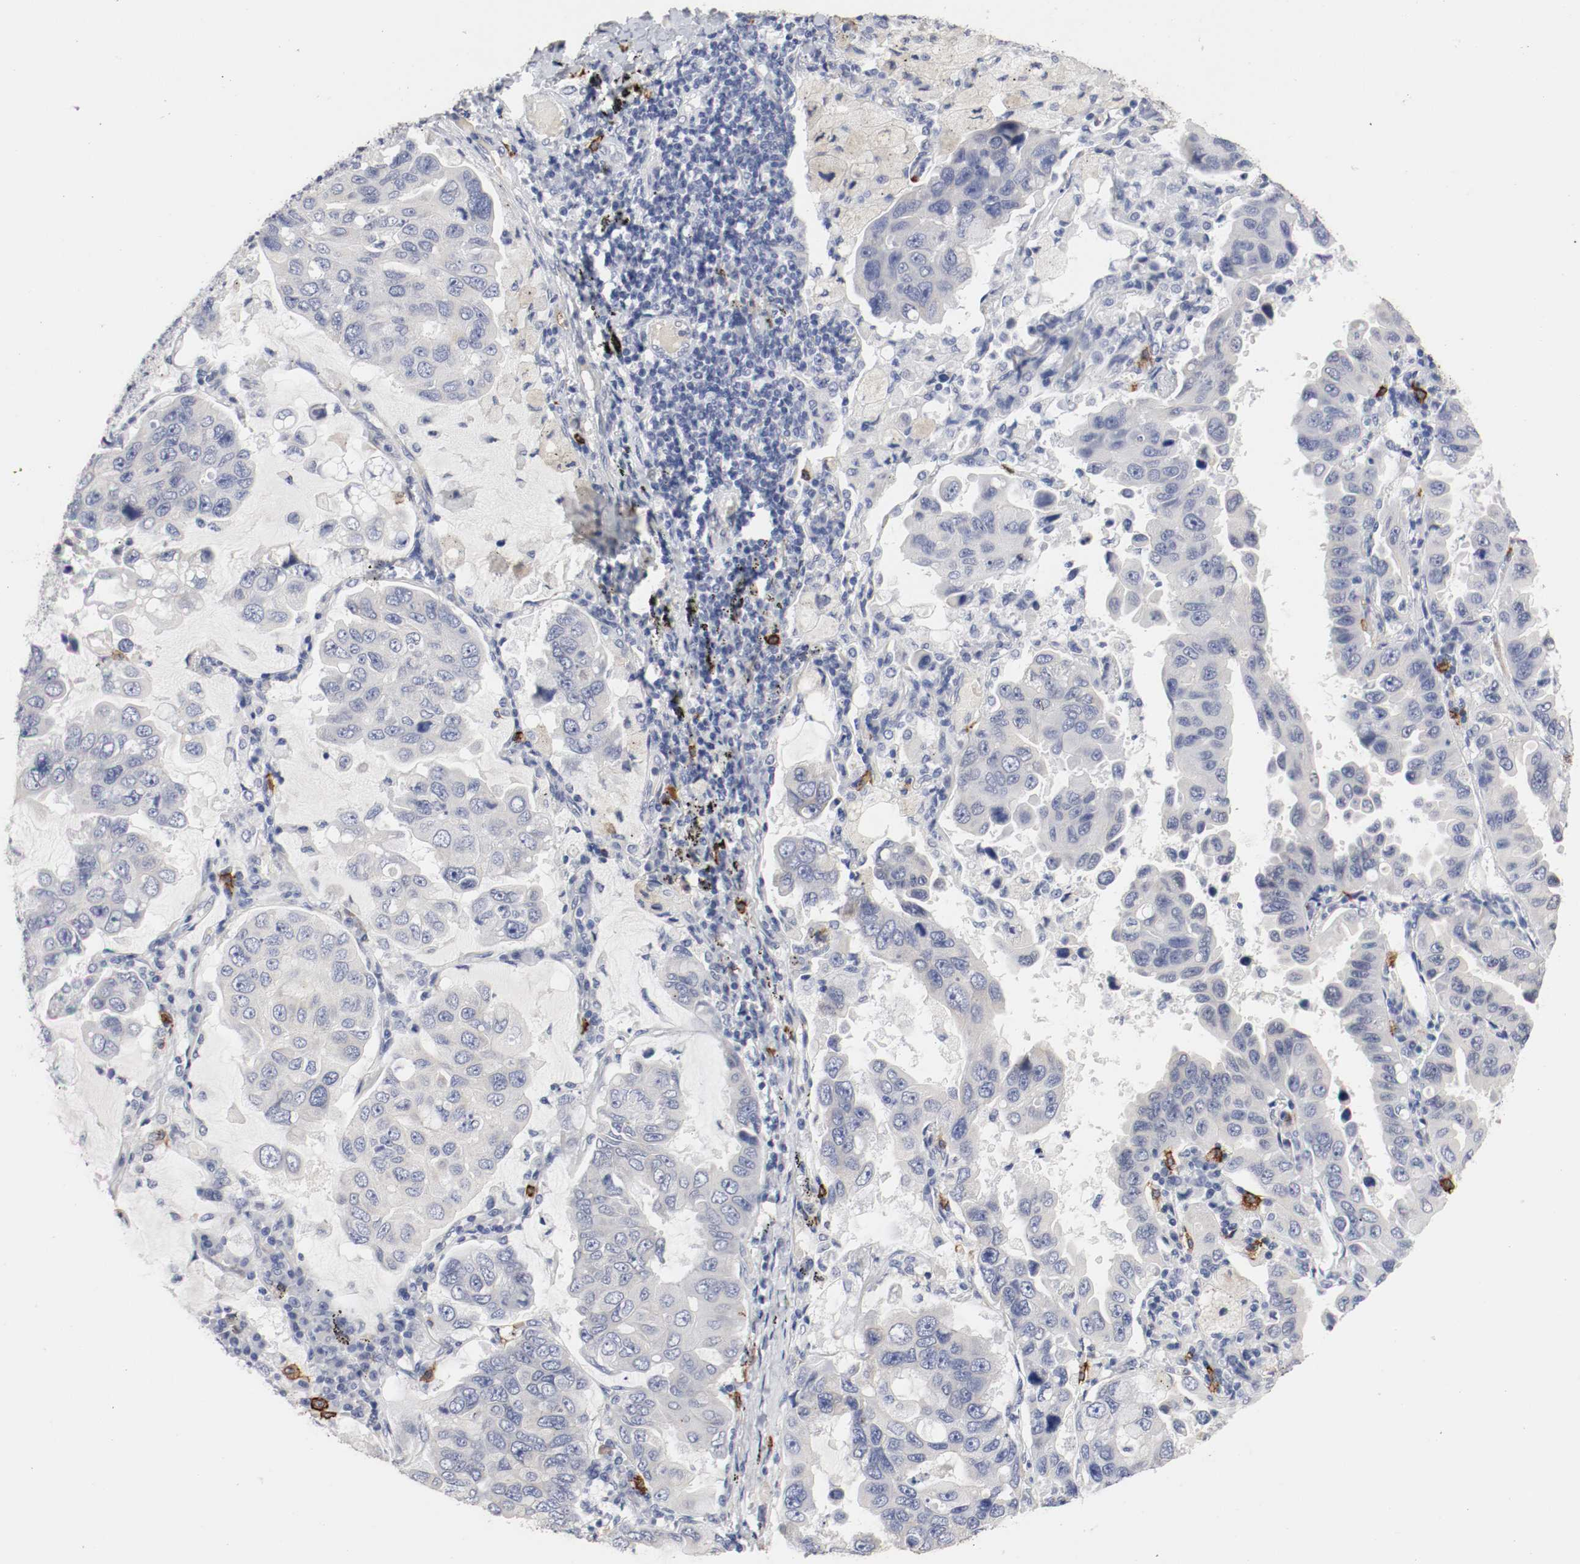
{"staining": {"intensity": "negative", "quantity": "none", "location": "none"}, "tissue": "lung cancer", "cell_type": "Tumor cells", "image_type": "cancer", "snomed": [{"axis": "morphology", "description": "Adenocarcinoma, NOS"}, {"axis": "topography", "description": "Lung"}], "caption": "Immunohistochemistry image of neoplastic tissue: human lung cancer stained with DAB reveals no significant protein expression in tumor cells.", "gene": "KIT", "patient": {"sex": "male", "age": 64}}